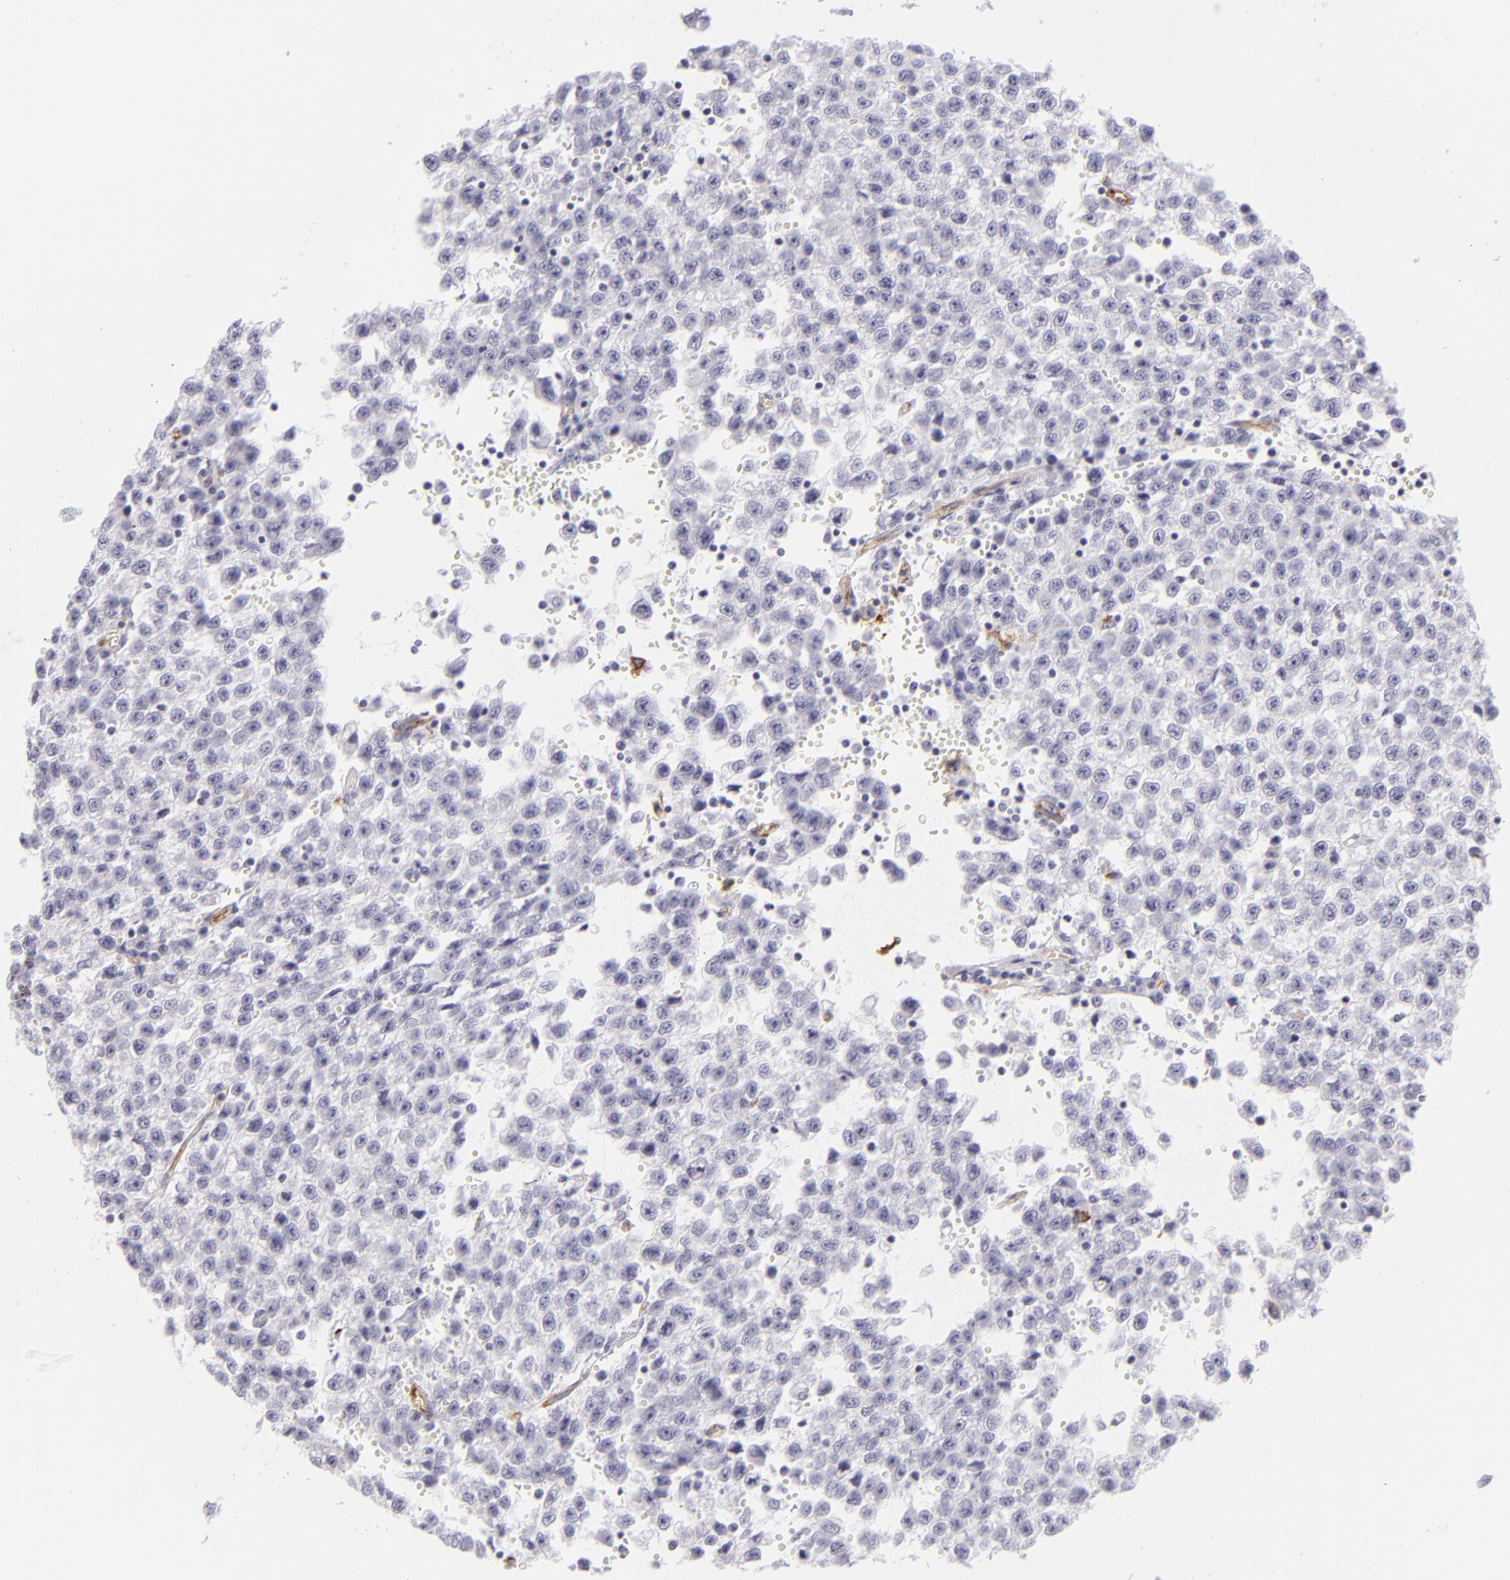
{"staining": {"intensity": "negative", "quantity": "none", "location": "none"}, "tissue": "testis cancer", "cell_type": "Tumor cells", "image_type": "cancer", "snomed": [{"axis": "morphology", "description": "Seminoma, NOS"}, {"axis": "topography", "description": "Testis"}], "caption": "Immunohistochemistry (IHC) photomicrograph of neoplastic tissue: human testis cancer stained with DAB (3,3'-diaminobenzidine) demonstrates no significant protein positivity in tumor cells.", "gene": "THBD", "patient": {"sex": "male", "age": 35}}